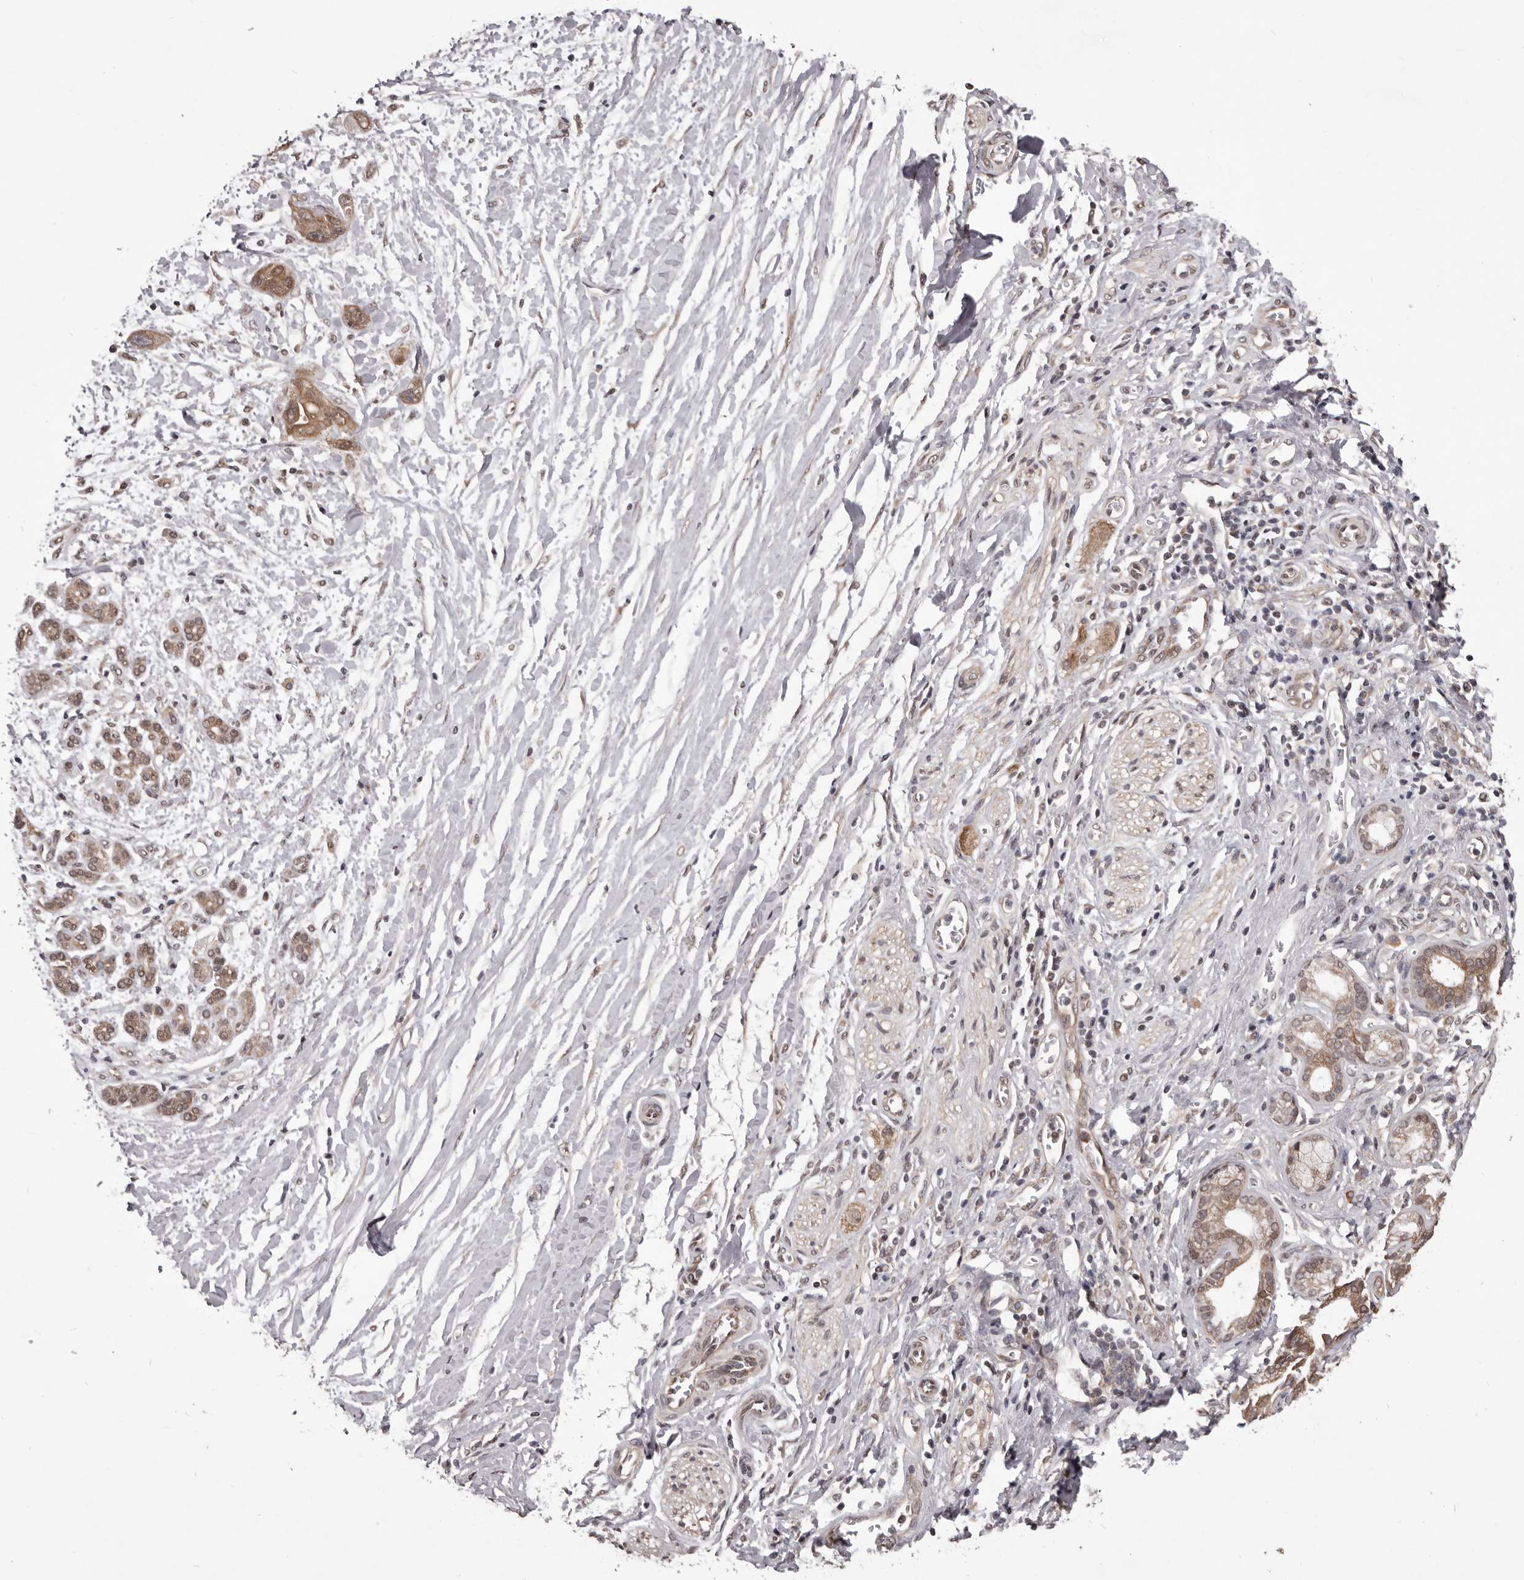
{"staining": {"intensity": "moderate", "quantity": ">75%", "location": "cytoplasmic/membranous,nuclear"}, "tissue": "pancreatic cancer", "cell_type": "Tumor cells", "image_type": "cancer", "snomed": [{"axis": "morphology", "description": "Adenocarcinoma, NOS"}, {"axis": "topography", "description": "Pancreas"}], "caption": "Immunohistochemistry of human pancreatic cancer reveals medium levels of moderate cytoplasmic/membranous and nuclear staining in approximately >75% of tumor cells.", "gene": "CELF3", "patient": {"sex": "female", "age": 72}}